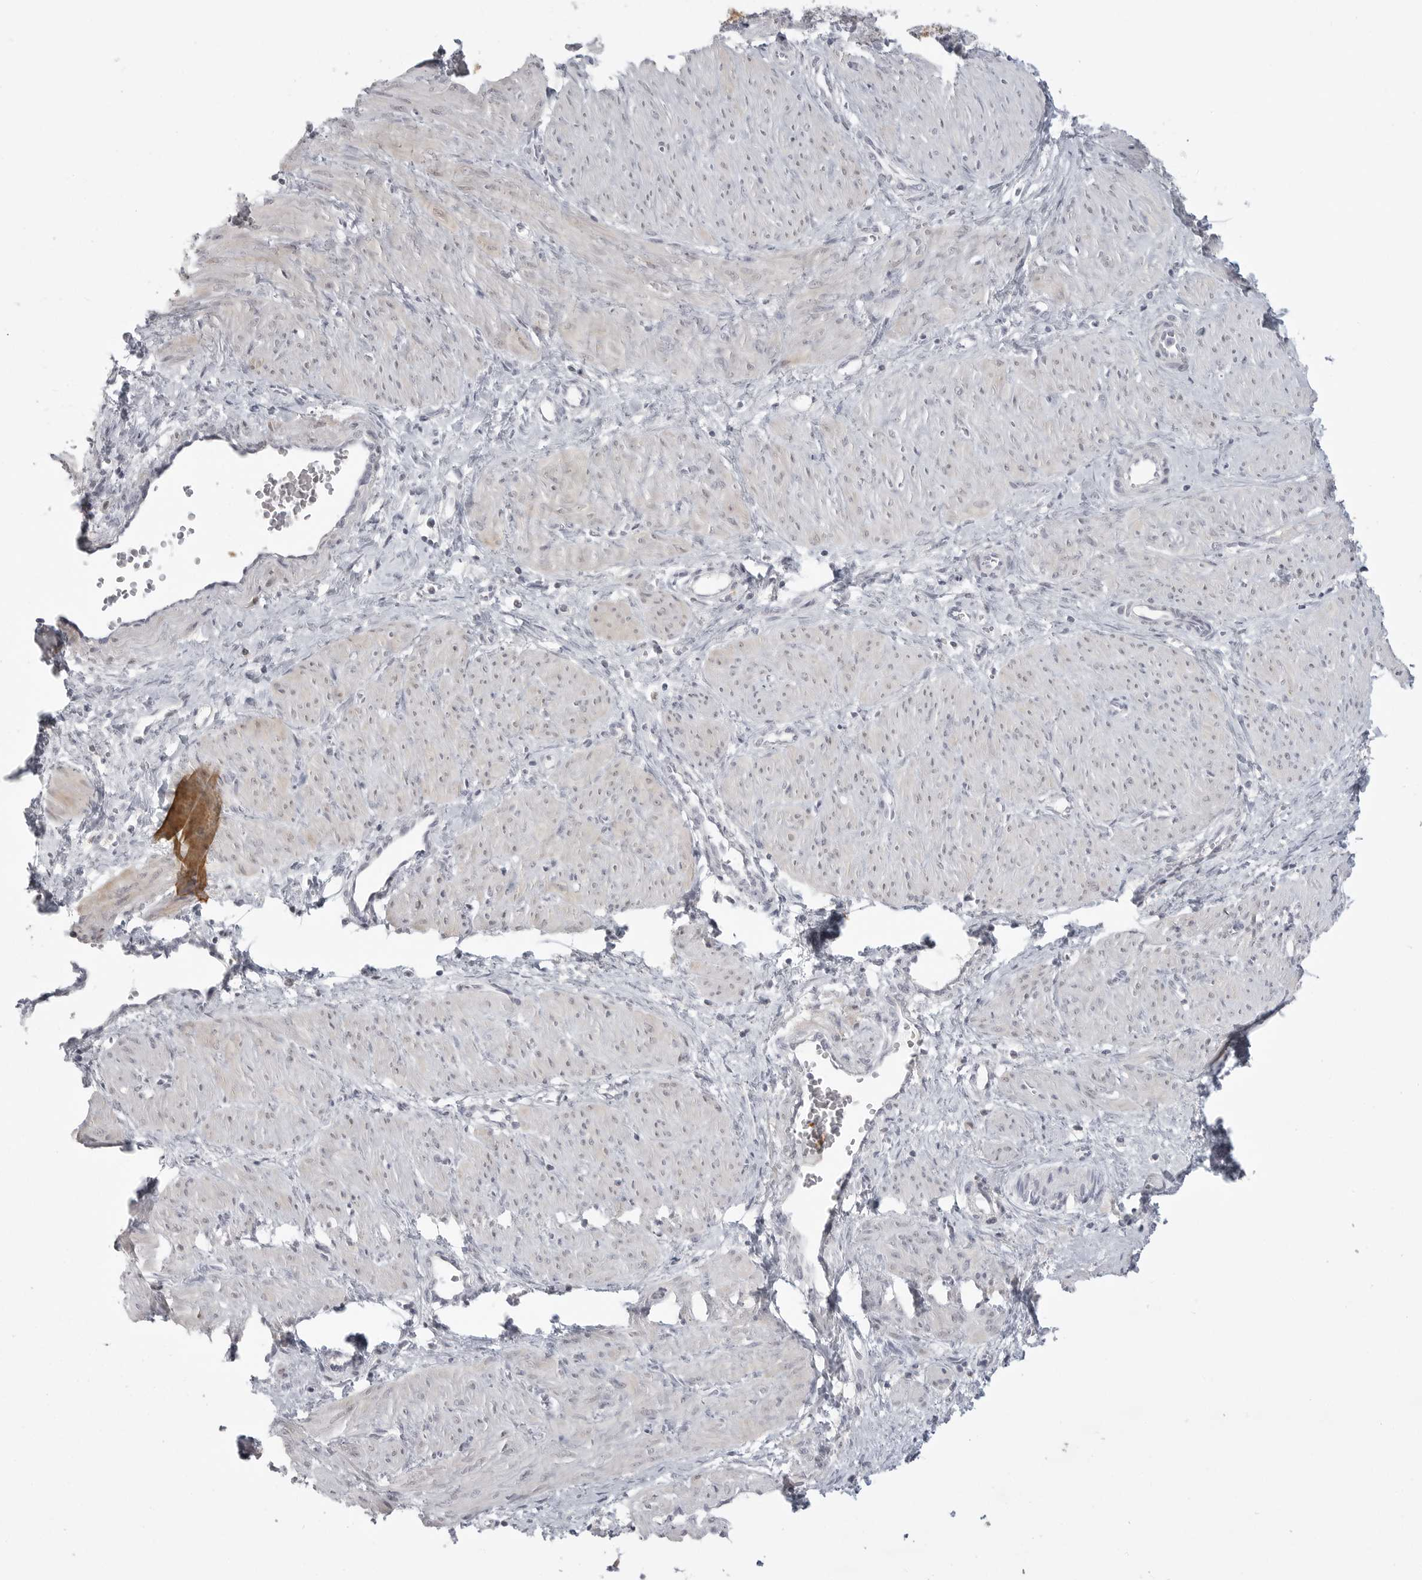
{"staining": {"intensity": "strong", "quantity": "<25%", "location": "cytoplasmic/membranous"}, "tissue": "smooth muscle", "cell_type": "Smooth muscle cells", "image_type": "normal", "snomed": [{"axis": "morphology", "description": "Normal tissue, NOS"}, {"axis": "topography", "description": "Endometrium"}], "caption": "Immunohistochemistry (IHC) histopathology image of unremarkable smooth muscle: smooth muscle stained using immunohistochemistry (IHC) exhibits medium levels of strong protein expression localized specifically in the cytoplasmic/membranous of smooth muscle cells, appearing as a cytoplasmic/membranous brown color.", "gene": "TCTN3", "patient": {"sex": "female", "age": 33}}